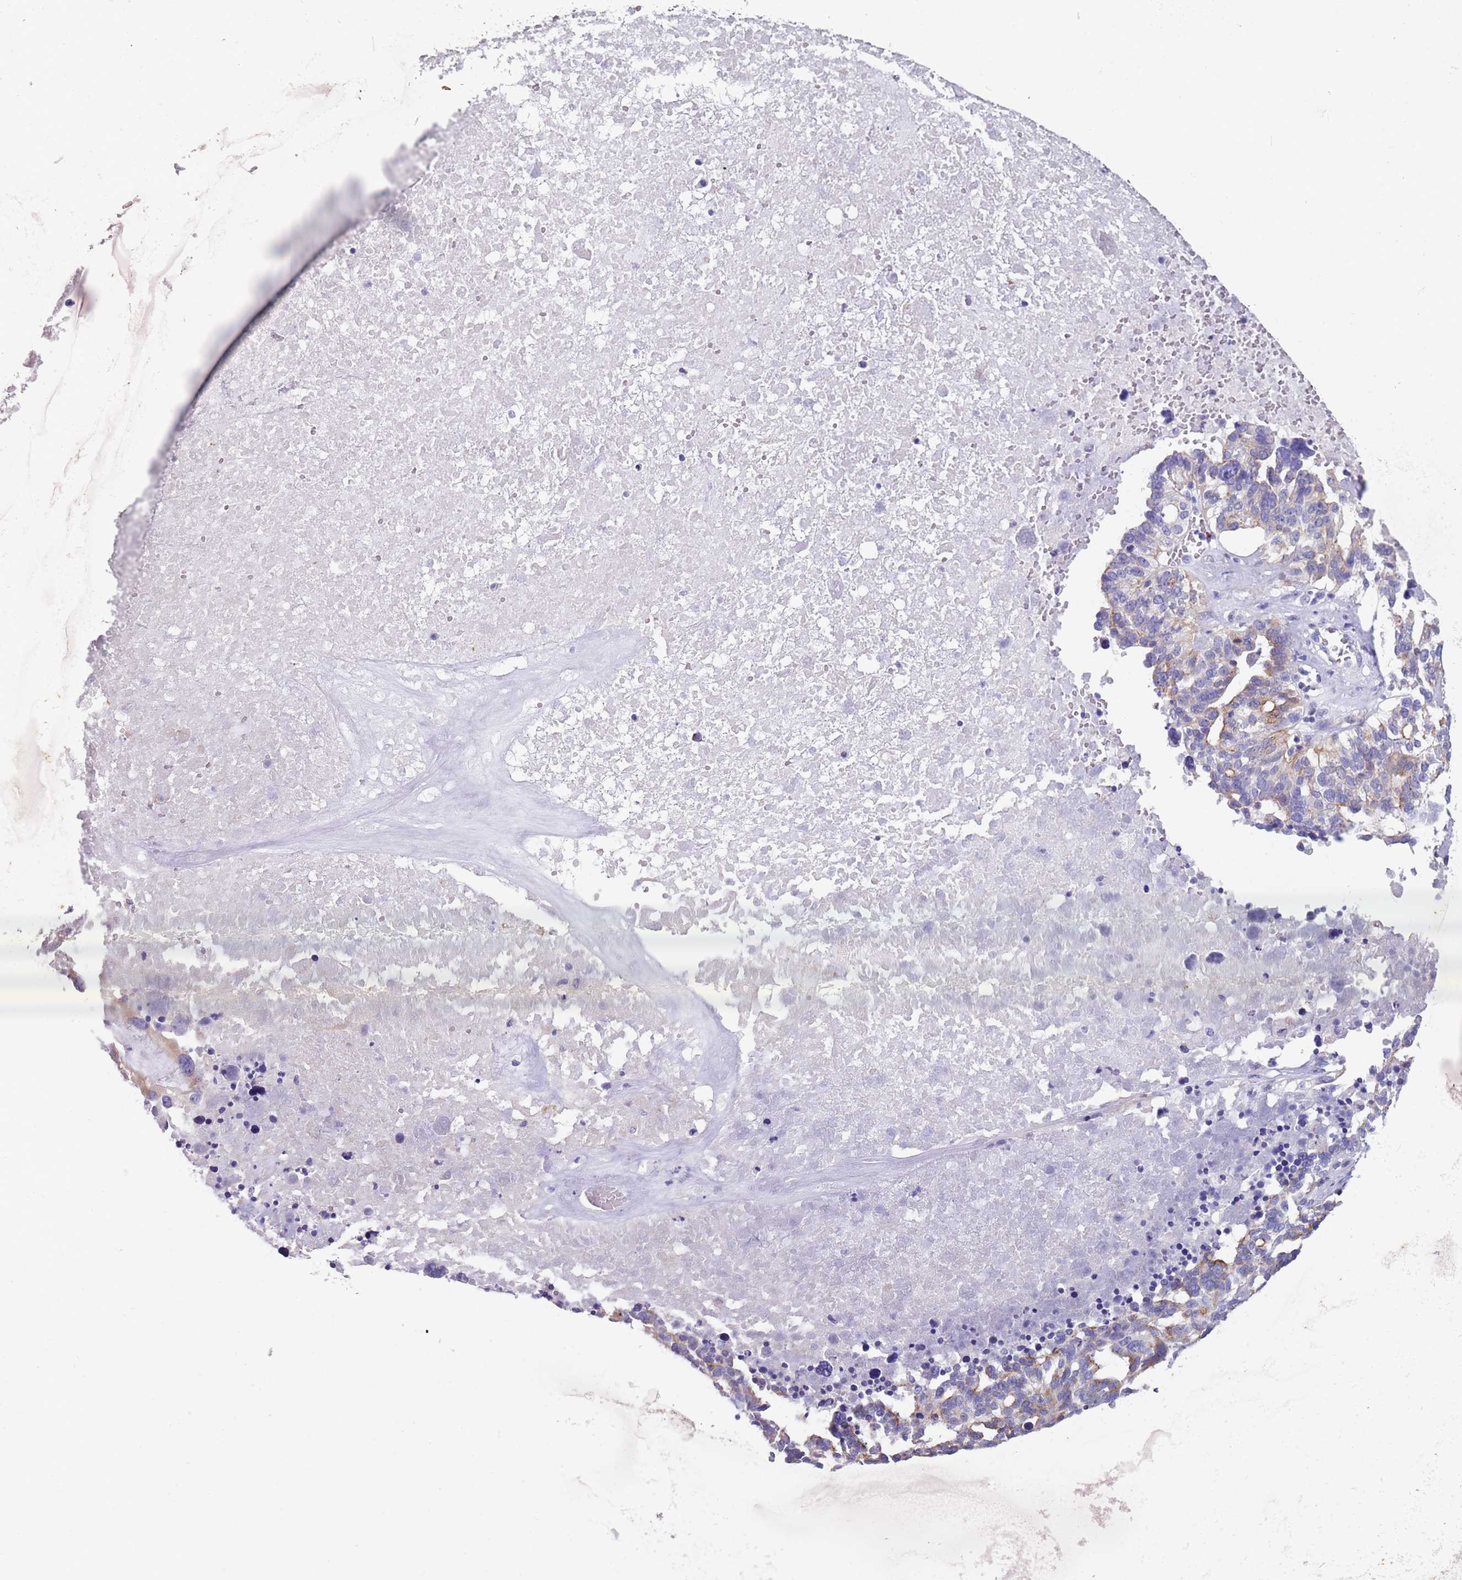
{"staining": {"intensity": "moderate", "quantity": "<25%", "location": "cytoplasmic/membranous"}, "tissue": "ovarian cancer", "cell_type": "Tumor cells", "image_type": "cancer", "snomed": [{"axis": "morphology", "description": "Cystadenocarcinoma, serous, NOS"}, {"axis": "topography", "description": "Ovary"}], "caption": "Immunohistochemistry of human serous cystadenocarcinoma (ovarian) reveals low levels of moderate cytoplasmic/membranous positivity in approximately <25% of tumor cells.", "gene": "C2CD3", "patient": {"sex": "female", "age": 59}}